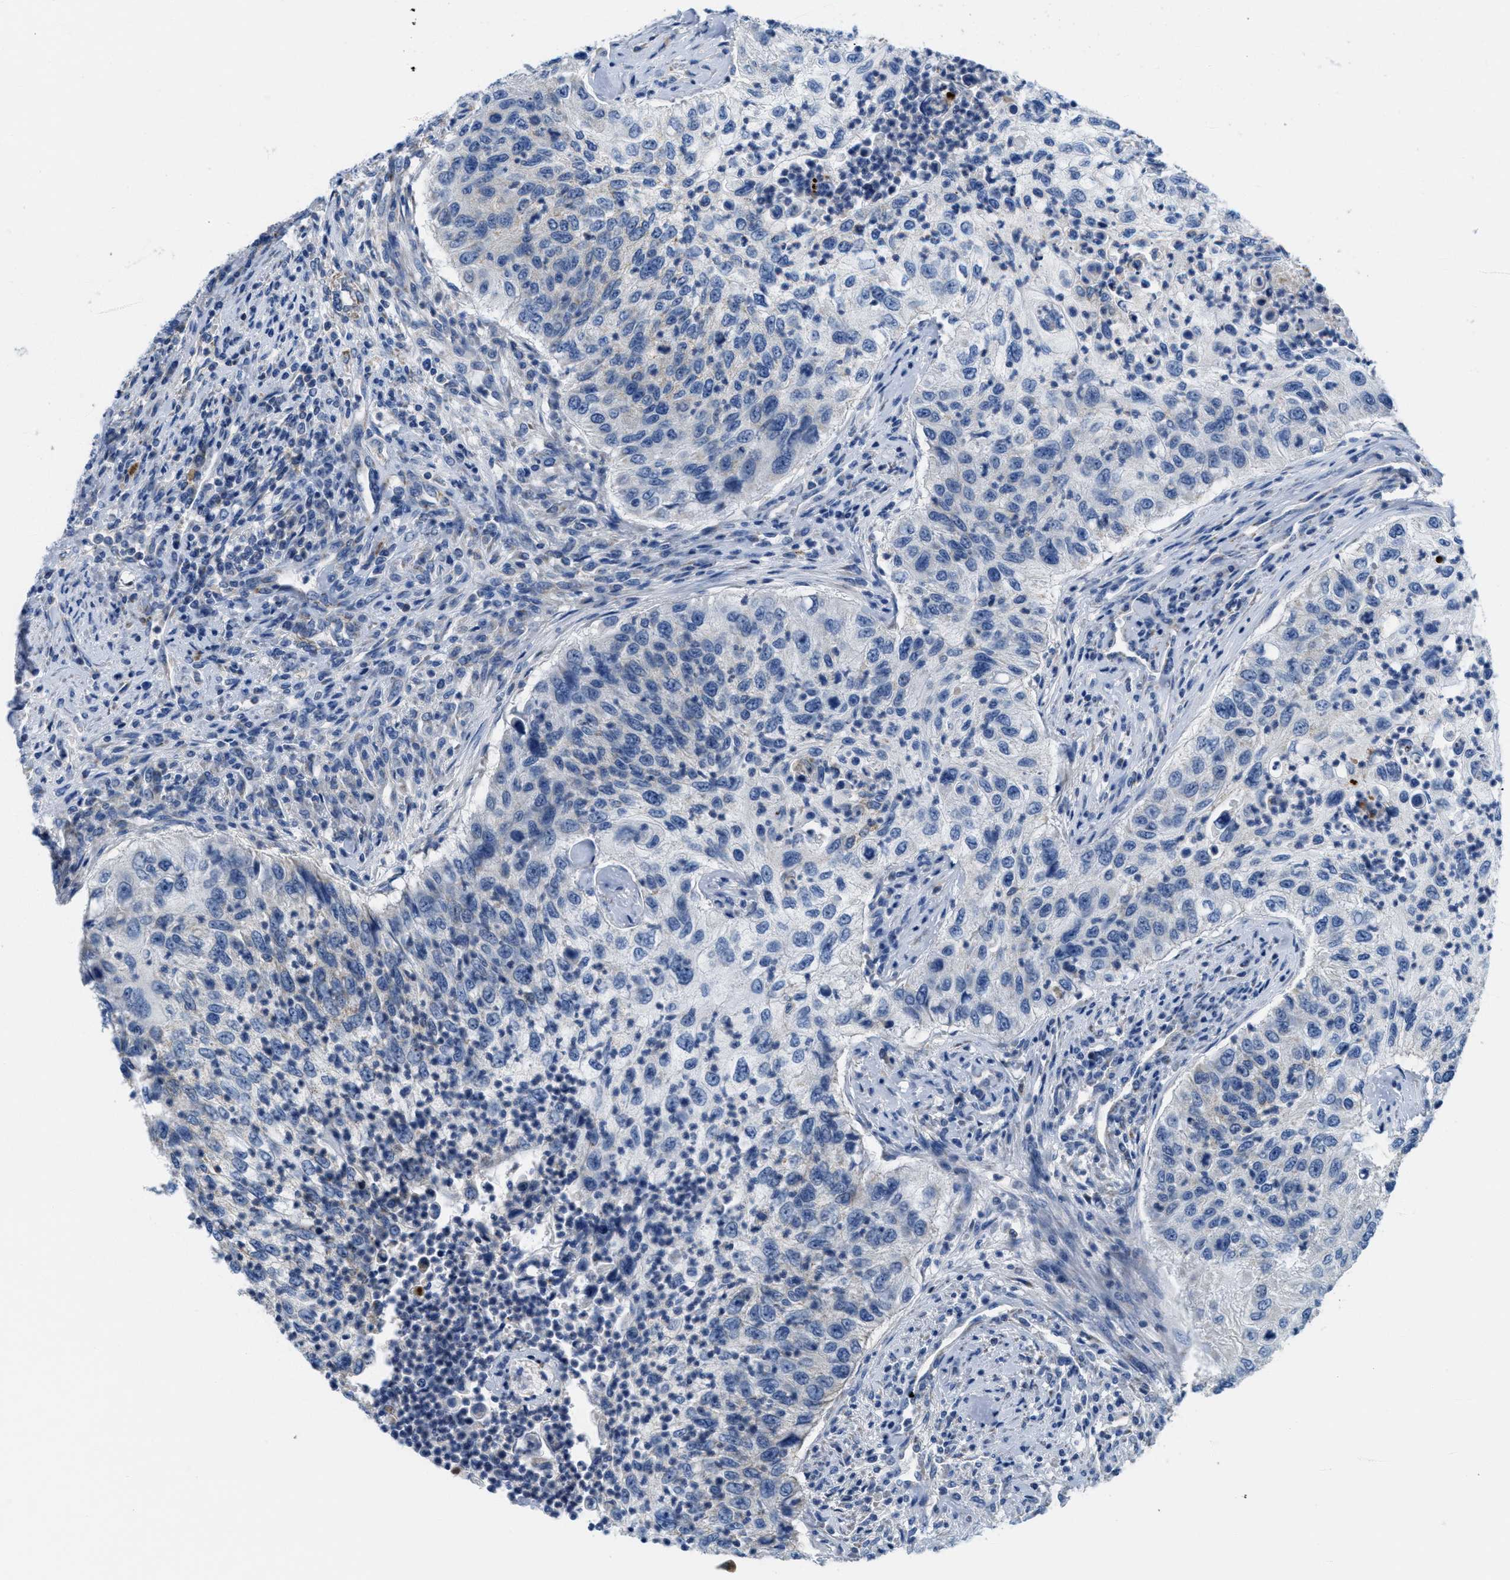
{"staining": {"intensity": "negative", "quantity": "none", "location": "none"}, "tissue": "urothelial cancer", "cell_type": "Tumor cells", "image_type": "cancer", "snomed": [{"axis": "morphology", "description": "Urothelial carcinoma, High grade"}, {"axis": "topography", "description": "Urinary bladder"}], "caption": "Immunohistochemistry of human high-grade urothelial carcinoma exhibits no staining in tumor cells. Brightfield microscopy of immunohistochemistry (IHC) stained with DAB (brown) and hematoxylin (blue), captured at high magnification.", "gene": "KCNJ5", "patient": {"sex": "female", "age": 60}}